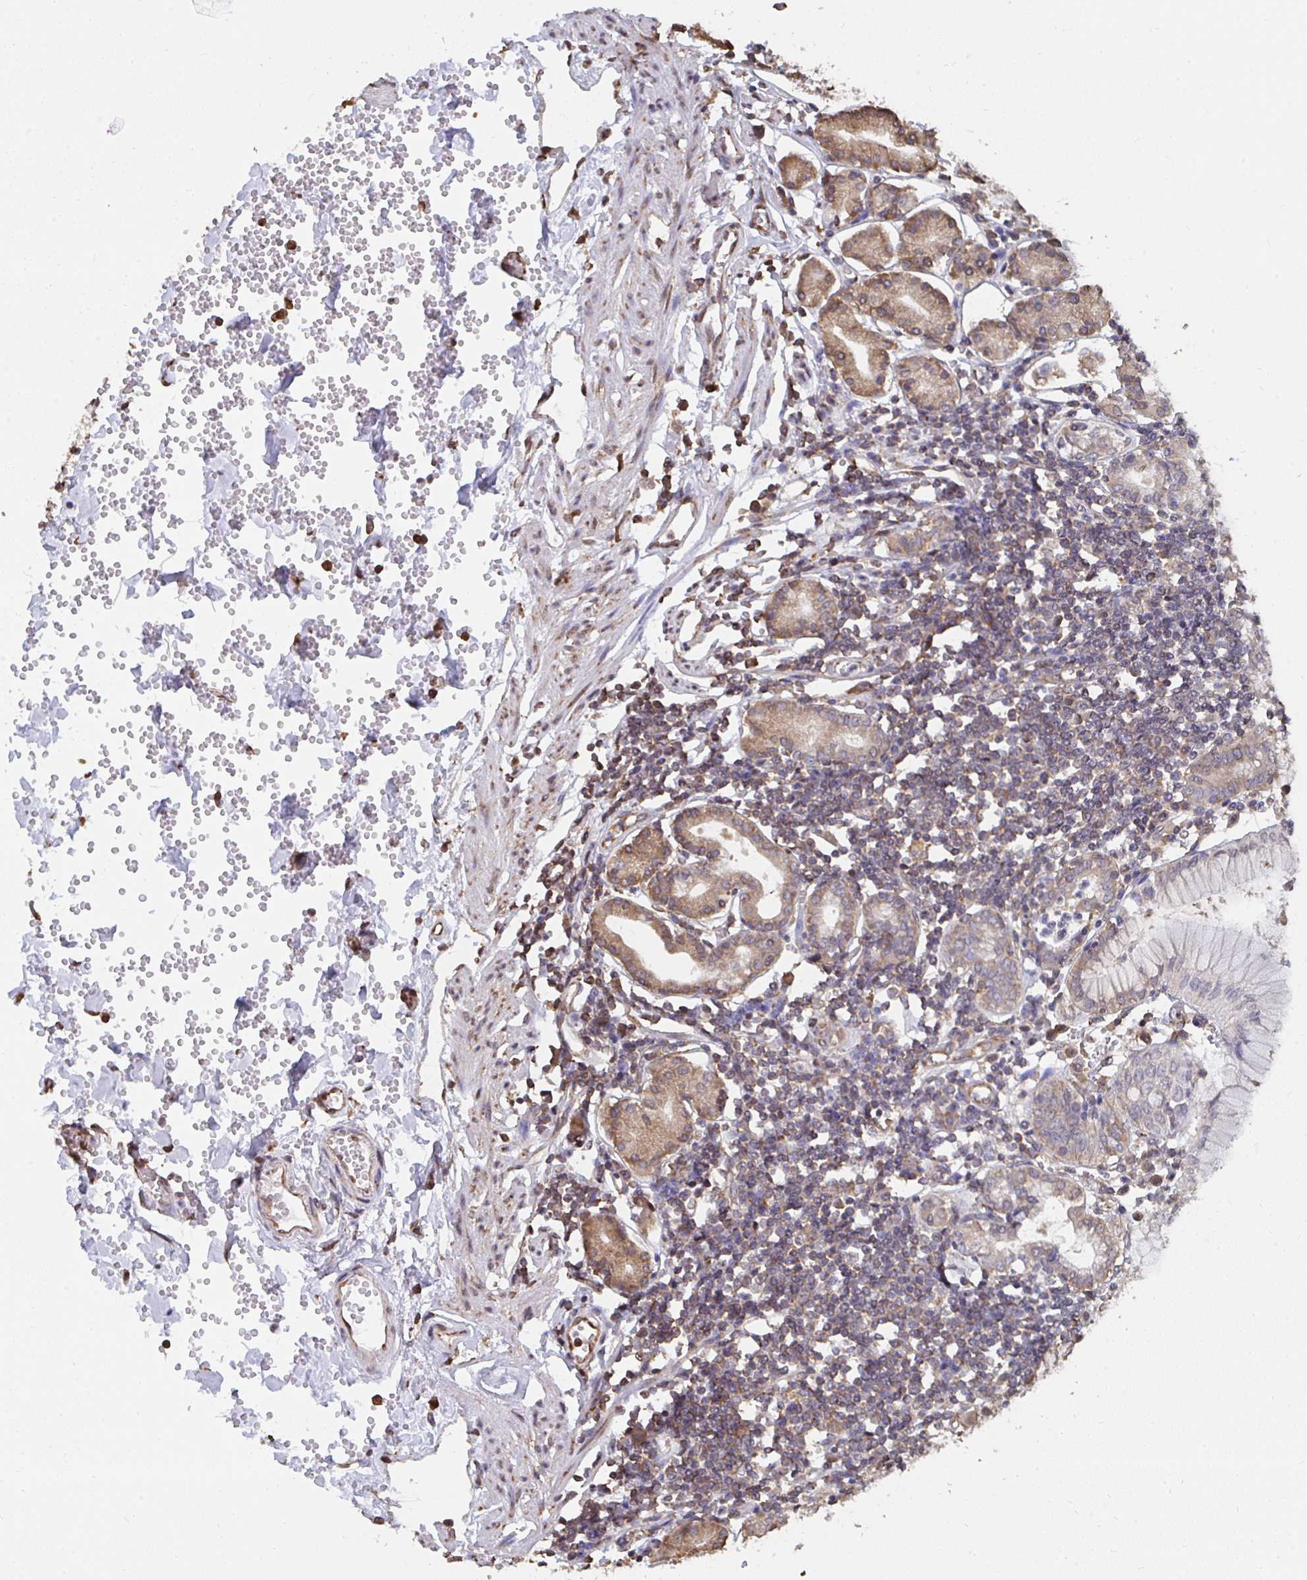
{"staining": {"intensity": "moderate", "quantity": ">75%", "location": "cytoplasmic/membranous,nuclear"}, "tissue": "stomach", "cell_type": "Glandular cells", "image_type": "normal", "snomed": [{"axis": "morphology", "description": "Normal tissue, NOS"}, {"axis": "topography", "description": "Stomach"}], "caption": "Immunohistochemical staining of benign stomach demonstrates >75% levels of moderate cytoplasmic/membranous,nuclear protein expression in approximately >75% of glandular cells. (DAB = brown stain, brightfield microscopy at high magnification).", "gene": "SYNCRIP", "patient": {"sex": "female", "age": 62}}